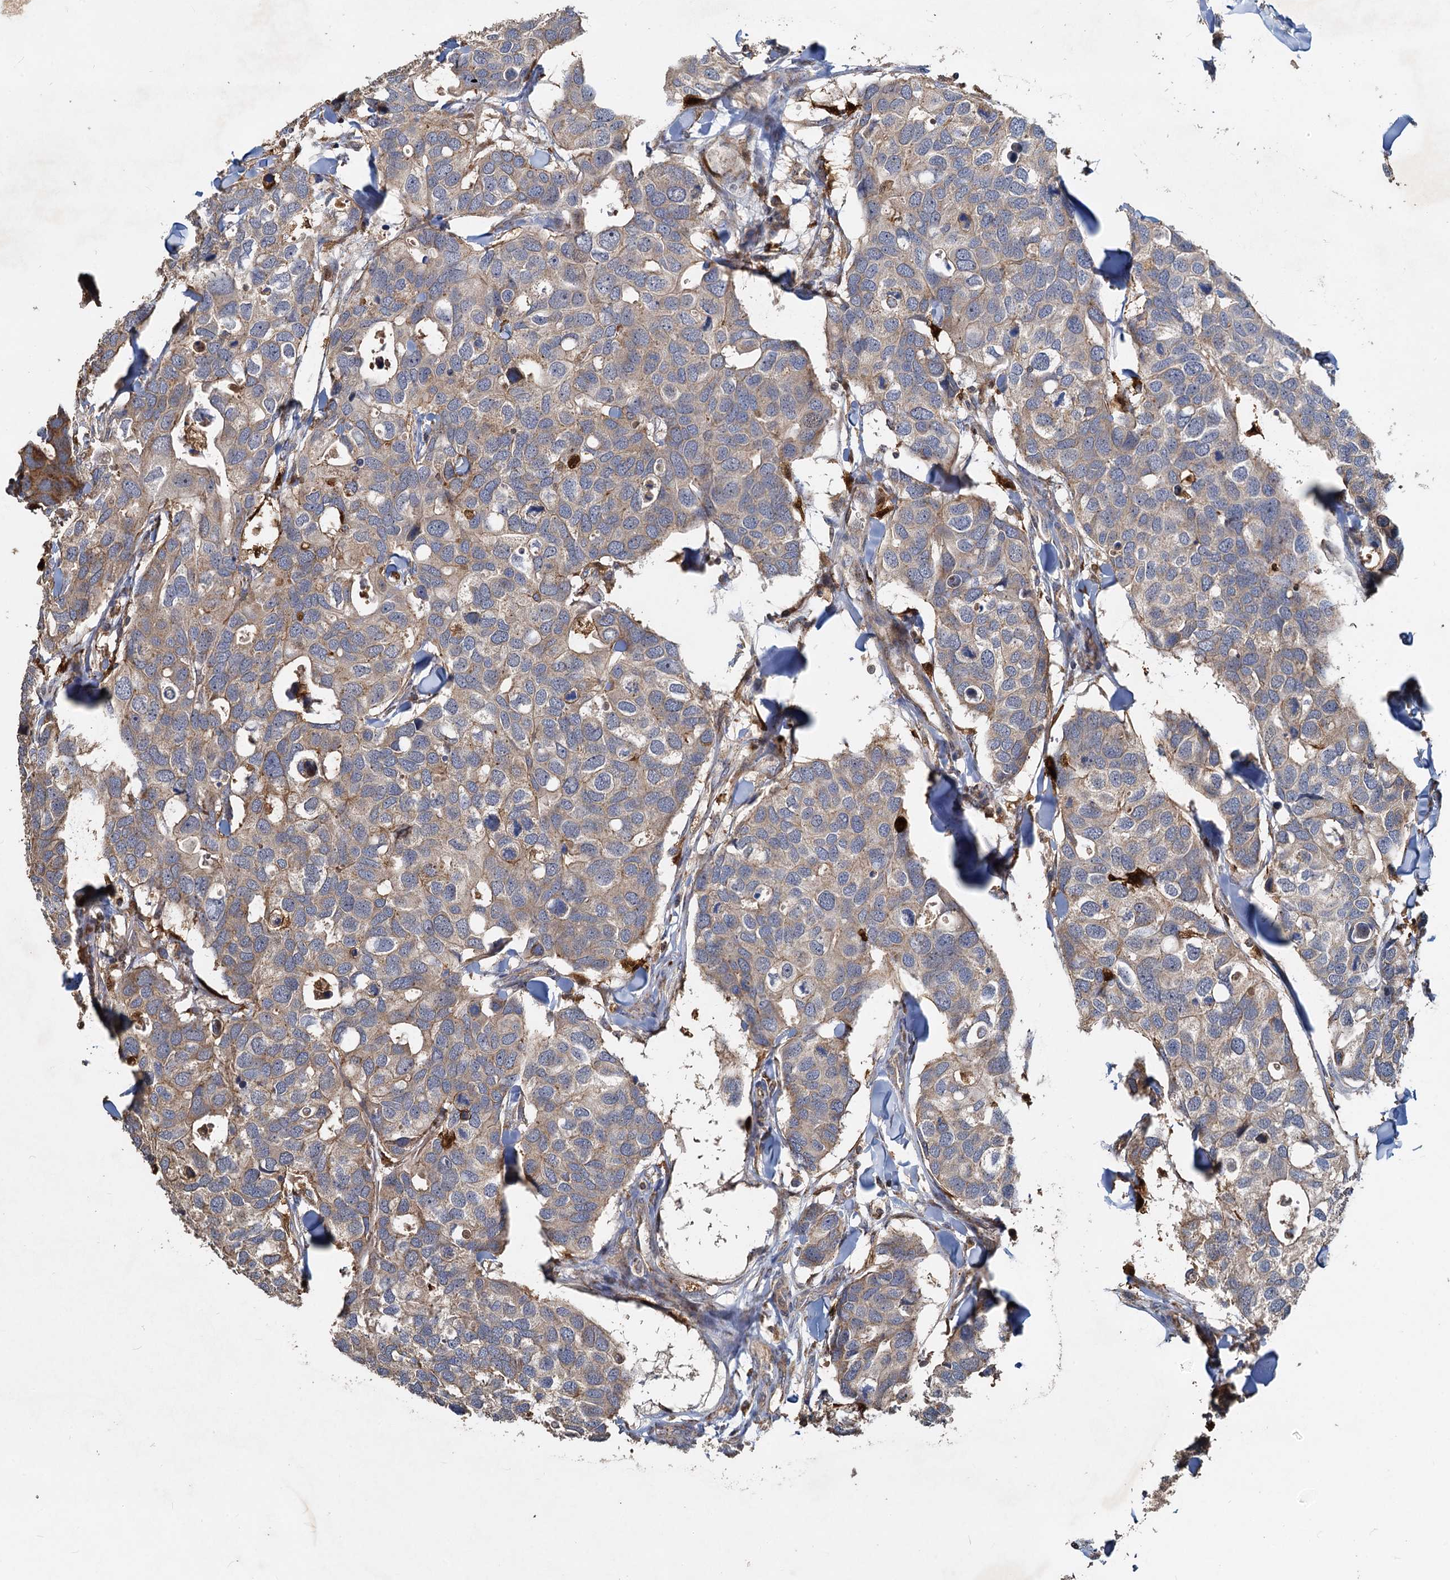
{"staining": {"intensity": "weak", "quantity": "25%-75%", "location": "cytoplasmic/membranous"}, "tissue": "breast cancer", "cell_type": "Tumor cells", "image_type": "cancer", "snomed": [{"axis": "morphology", "description": "Duct carcinoma"}, {"axis": "topography", "description": "Breast"}], "caption": "A photomicrograph showing weak cytoplasmic/membranous positivity in about 25%-75% of tumor cells in intraductal carcinoma (breast), as visualized by brown immunohistochemical staining.", "gene": "SDS", "patient": {"sex": "female", "age": 83}}